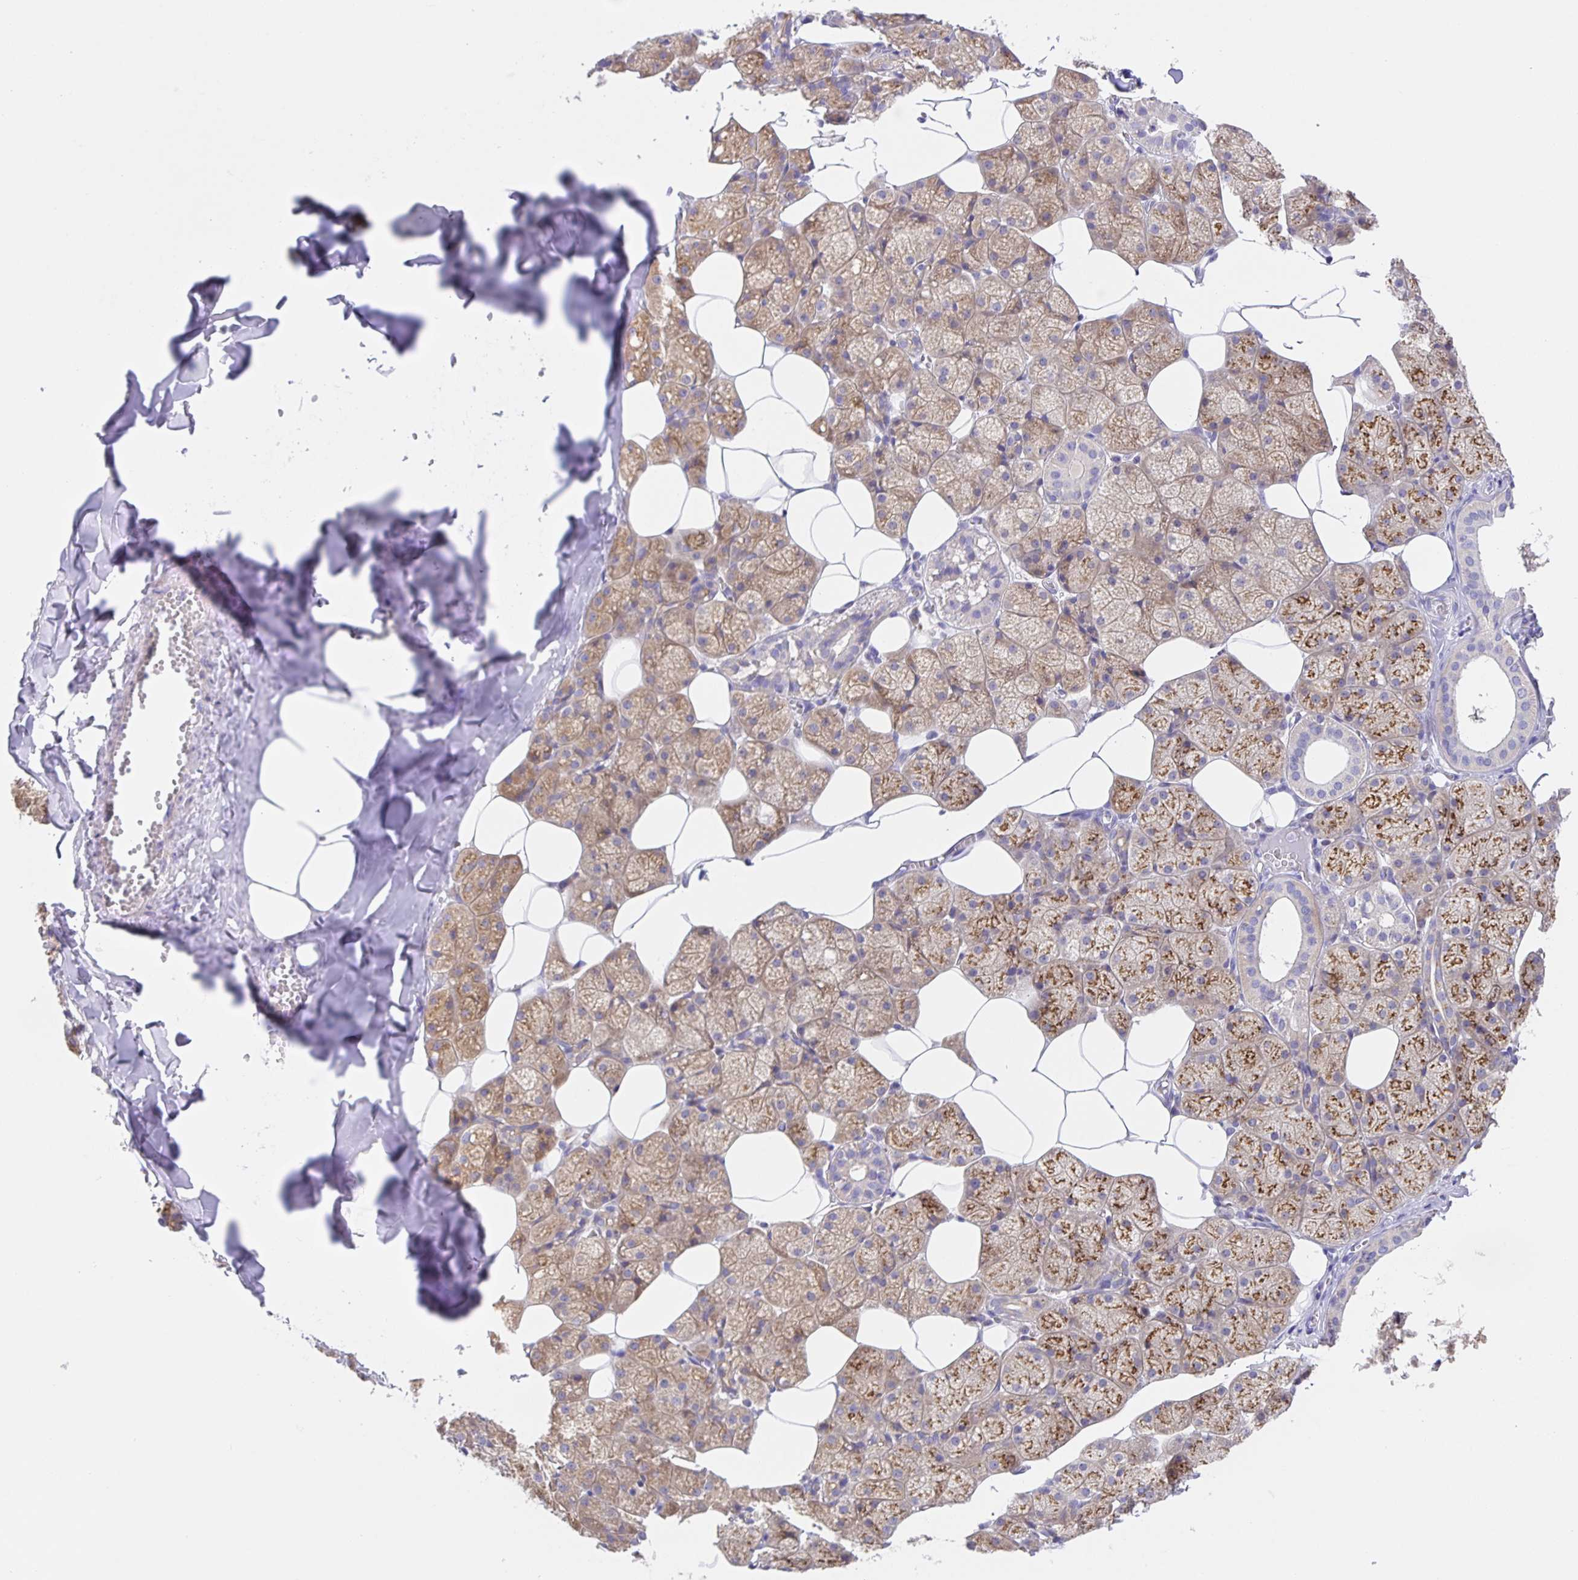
{"staining": {"intensity": "strong", "quantity": "25%-75%", "location": "cytoplasmic/membranous"}, "tissue": "salivary gland", "cell_type": "Glandular cells", "image_type": "normal", "snomed": [{"axis": "morphology", "description": "Normal tissue, NOS"}, {"axis": "topography", "description": "Salivary gland"}, {"axis": "topography", "description": "Peripheral nerve tissue"}], "caption": "Glandular cells display high levels of strong cytoplasmic/membranous expression in approximately 25%-75% of cells in benign human salivary gland. Nuclei are stained in blue.", "gene": "PRR36", "patient": {"sex": "male", "age": 38}}